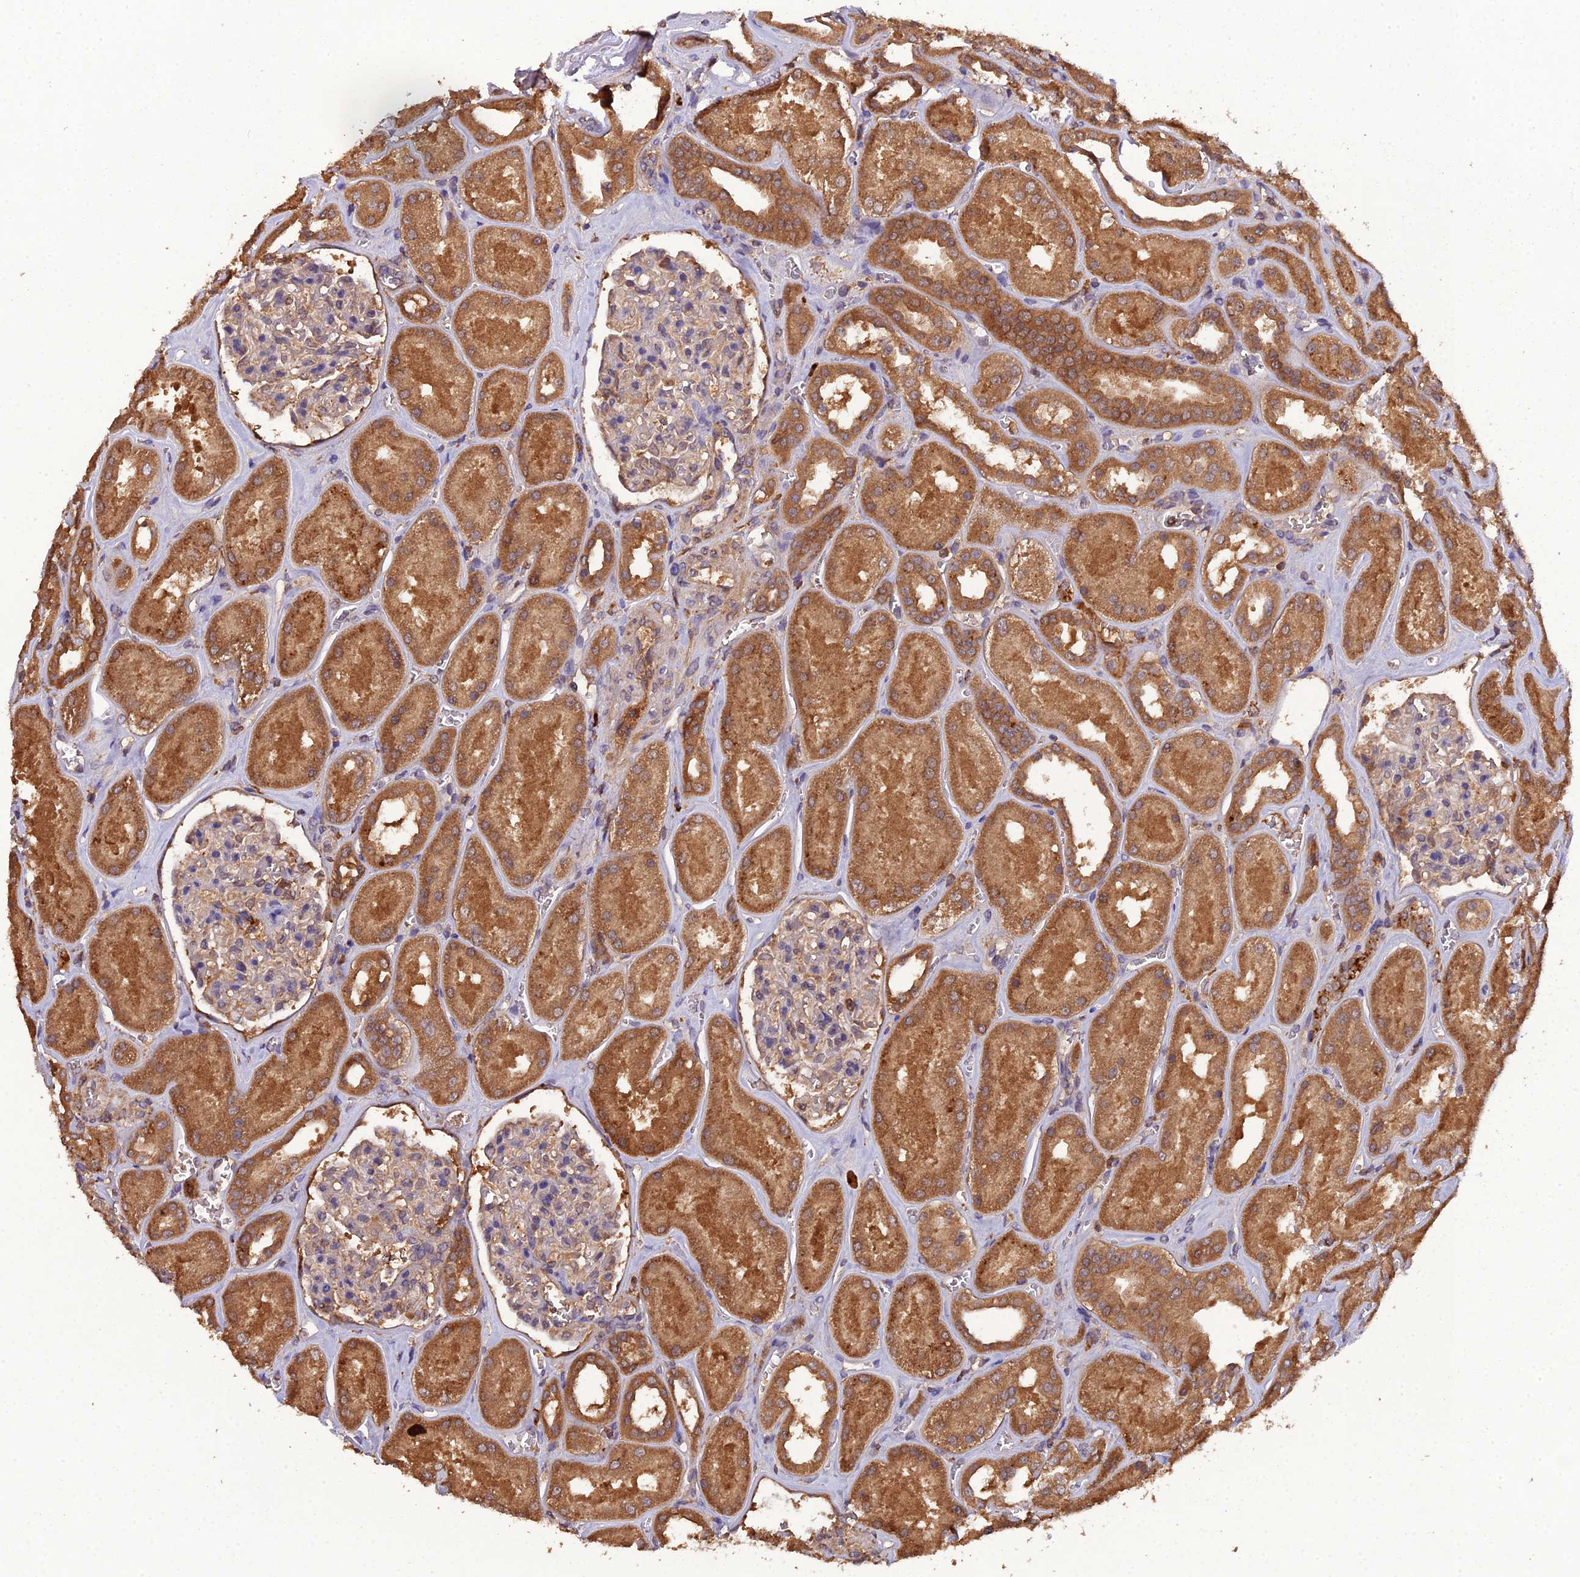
{"staining": {"intensity": "moderate", "quantity": "<25%", "location": "cytoplasmic/membranous"}, "tissue": "kidney", "cell_type": "Cells in glomeruli", "image_type": "normal", "snomed": [{"axis": "morphology", "description": "Normal tissue, NOS"}, {"axis": "morphology", "description": "Adenocarcinoma, NOS"}, {"axis": "topography", "description": "Kidney"}], "caption": "Immunohistochemistry (IHC) photomicrograph of benign kidney: human kidney stained using IHC shows low levels of moderate protein expression localized specifically in the cytoplasmic/membranous of cells in glomeruli, appearing as a cytoplasmic/membranous brown color.", "gene": "TMEM258", "patient": {"sex": "female", "age": 68}}